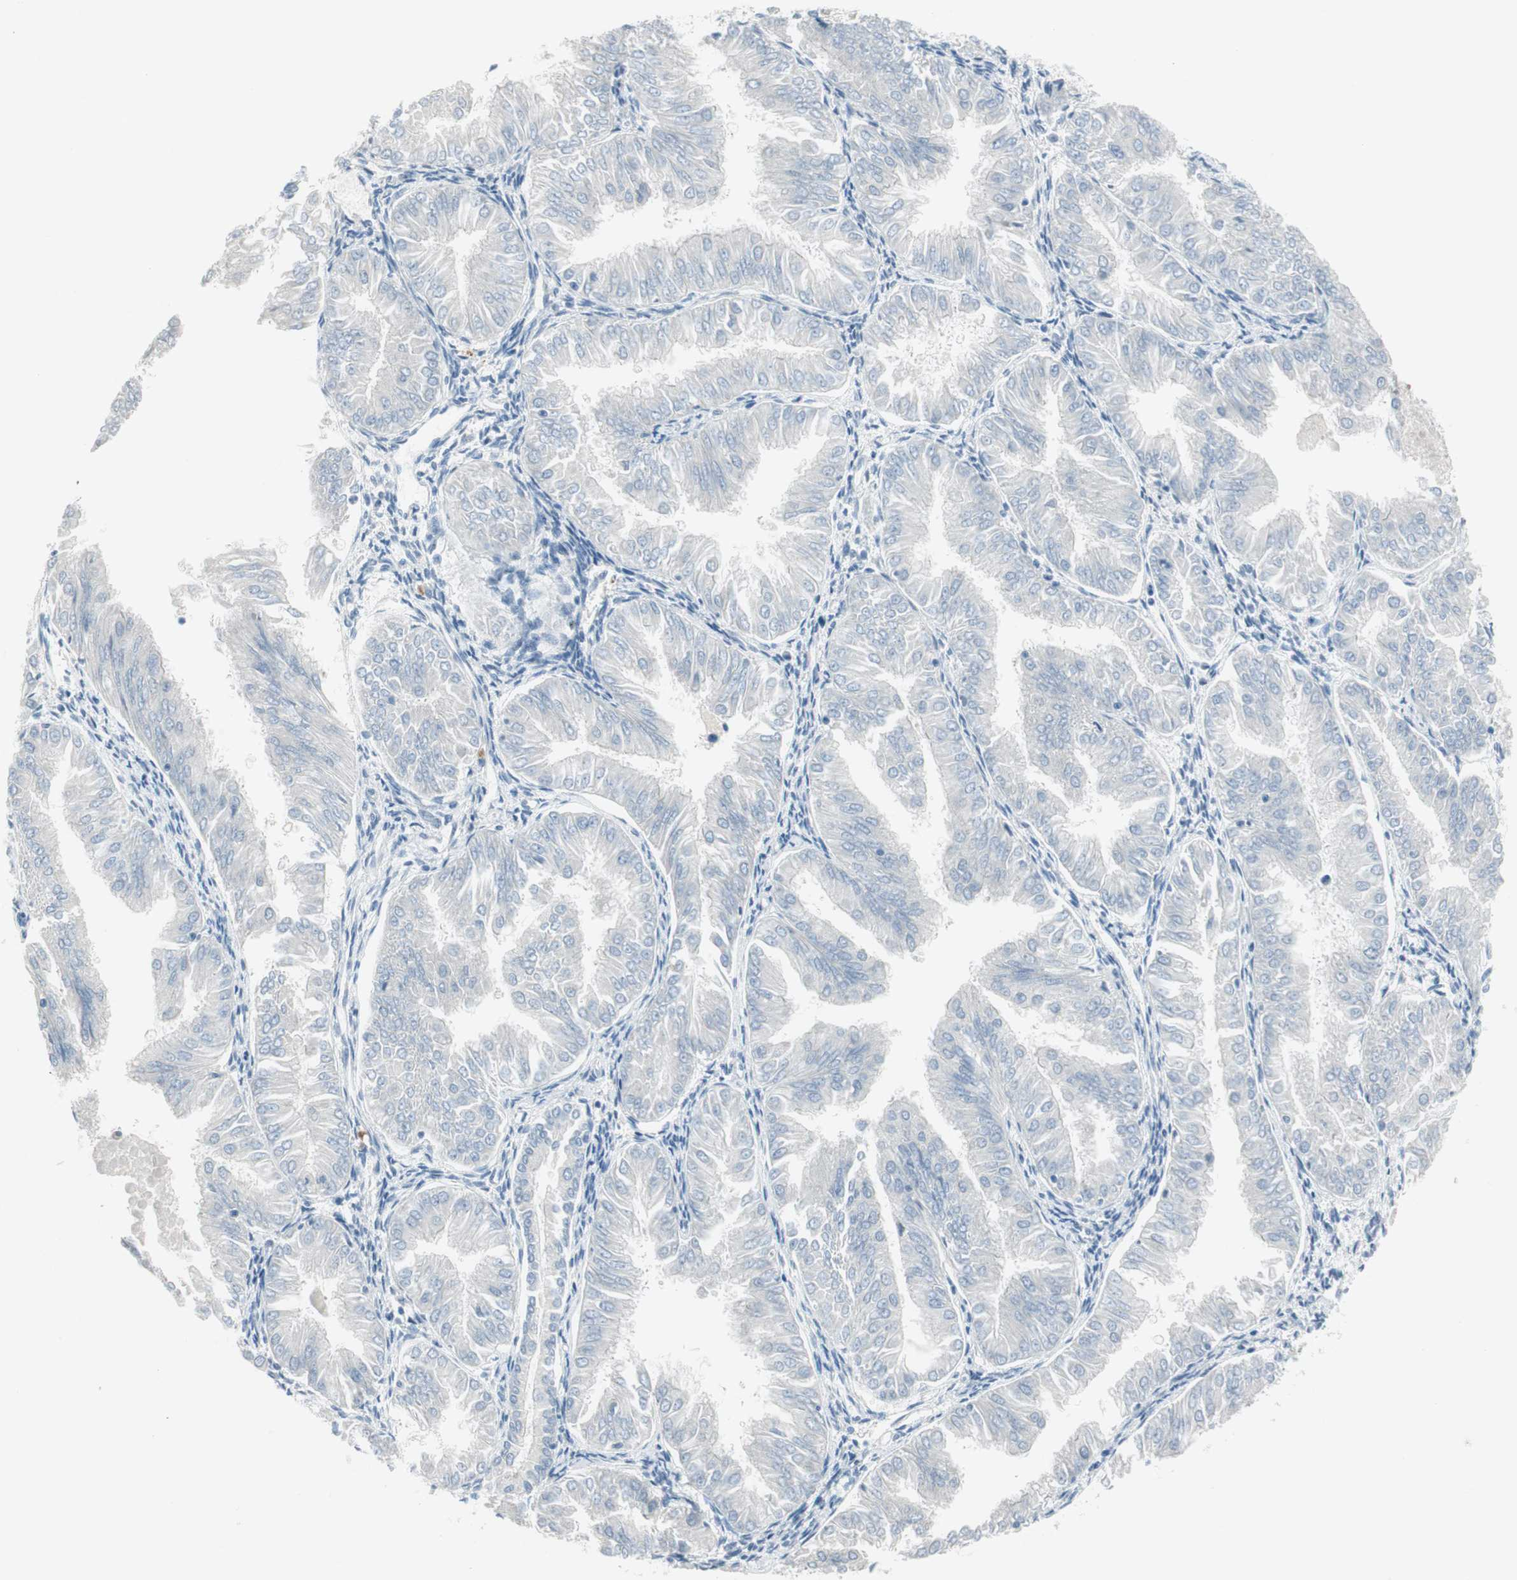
{"staining": {"intensity": "negative", "quantity": "none", "location": "none"}, "tissue": "endometrial cancer", "cell_type": "Tumor cells", "image_type": "cancer", "snomed": [{"axis": "morphology", "description": "Adenocarcinoma, NOS"}, {"axis": "topography", "description": "Endometrium"}], "caption": "Histopathology image shows no protein staining in tumor cells of endometrial cancer (adenocarcinoma) tissue.", "gene": "PRRG4", "patient": {"sex": "female", "age": 53}}